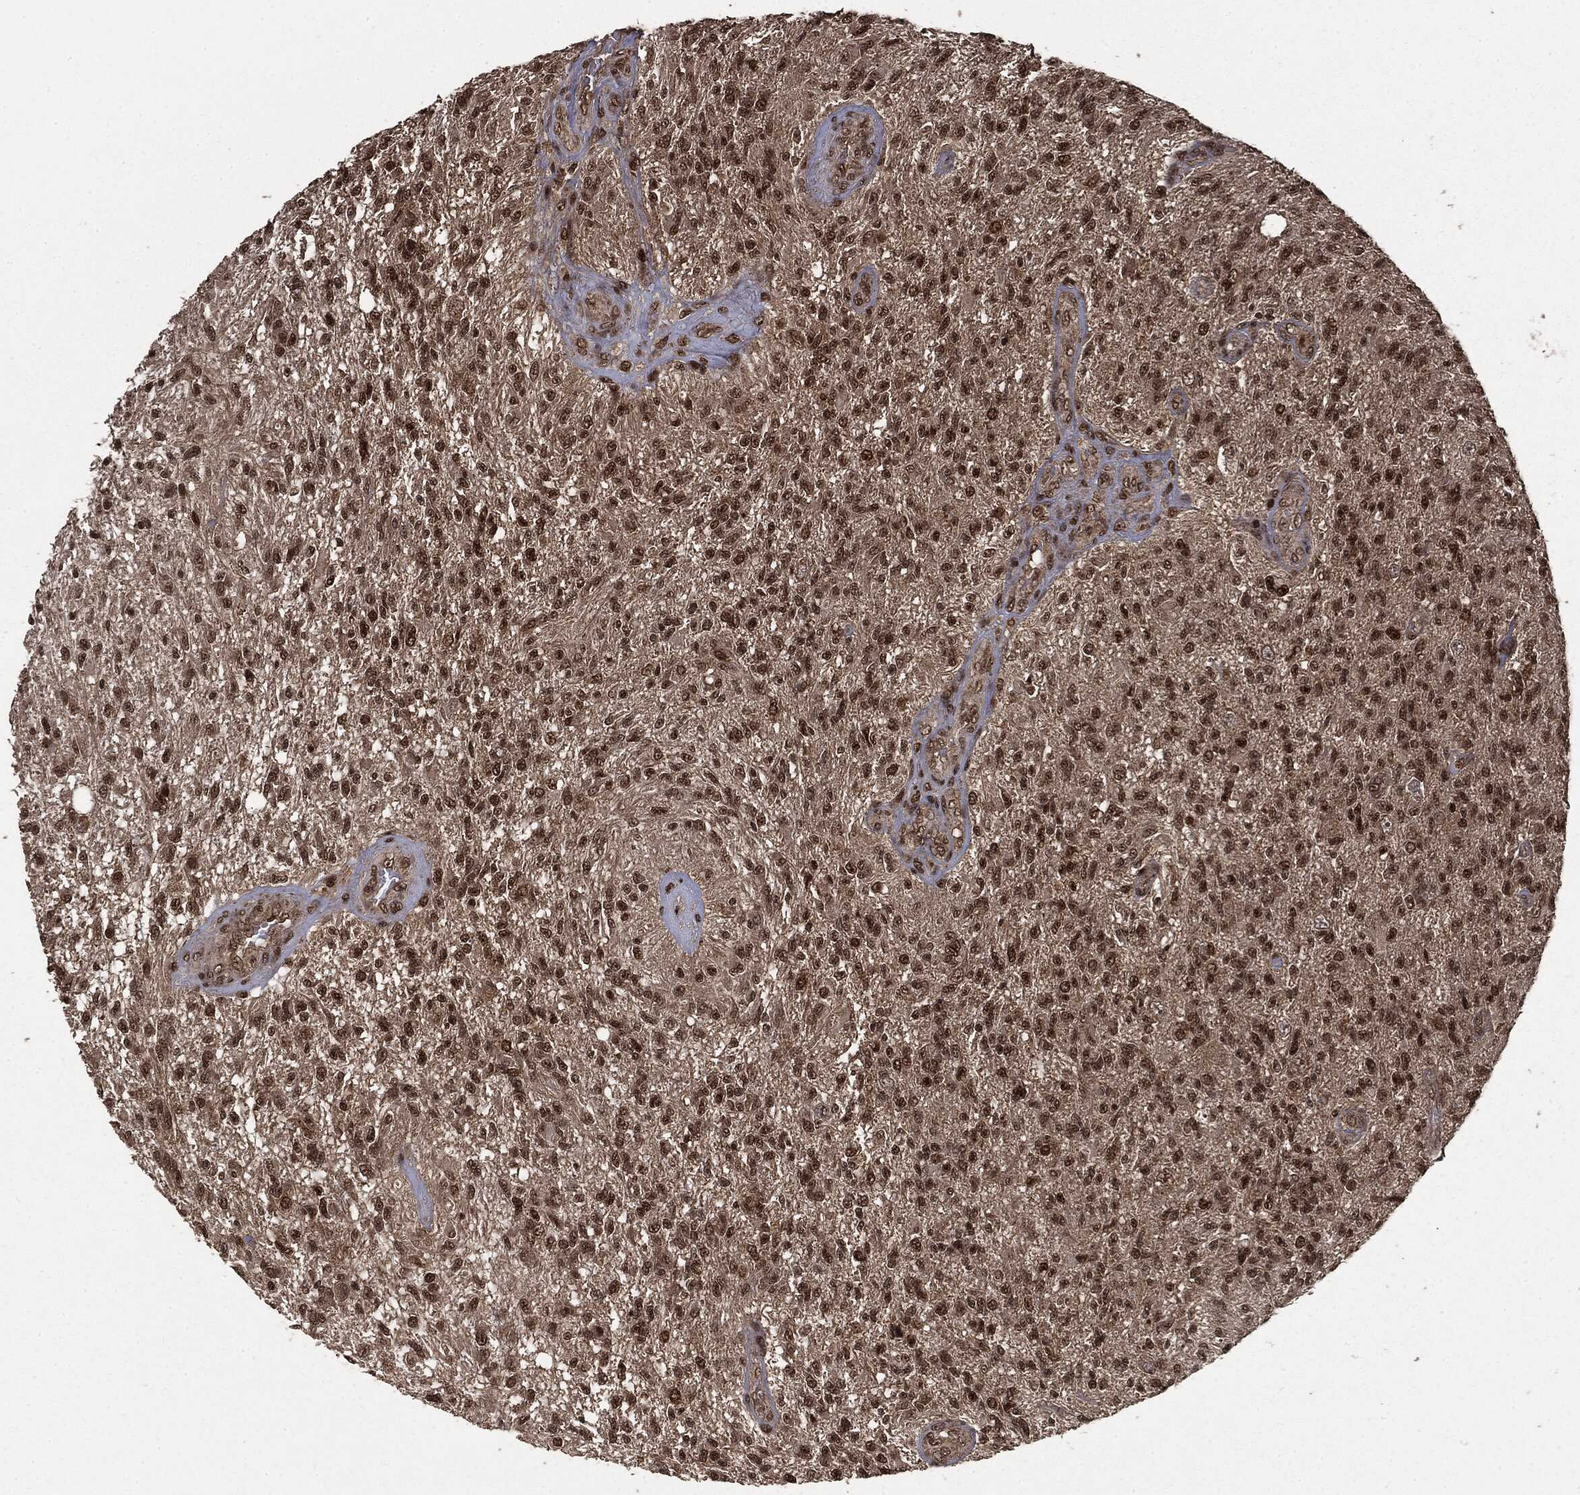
{"staining": {"intensity": "moderate", "quantity": ">75%", "location": "nuclear"}, "tissue": "glioma", "cell_type": "Tumor cells", "image_type": "cancer", "snomed": [{"axis": "morphology", "description": "Glioma, malignant, High grade"}, {"axis": "topography", "description": "Brain"}], "caption": "The immunohistochemical stain shows moderate nuclear expression in tumor cells of malignant glioma (high-grade) tissue. (IHC, brightfield microscopy, high magnification).", "gene": "CTDP1", "patient": {"sex": "male", "age": 56}}